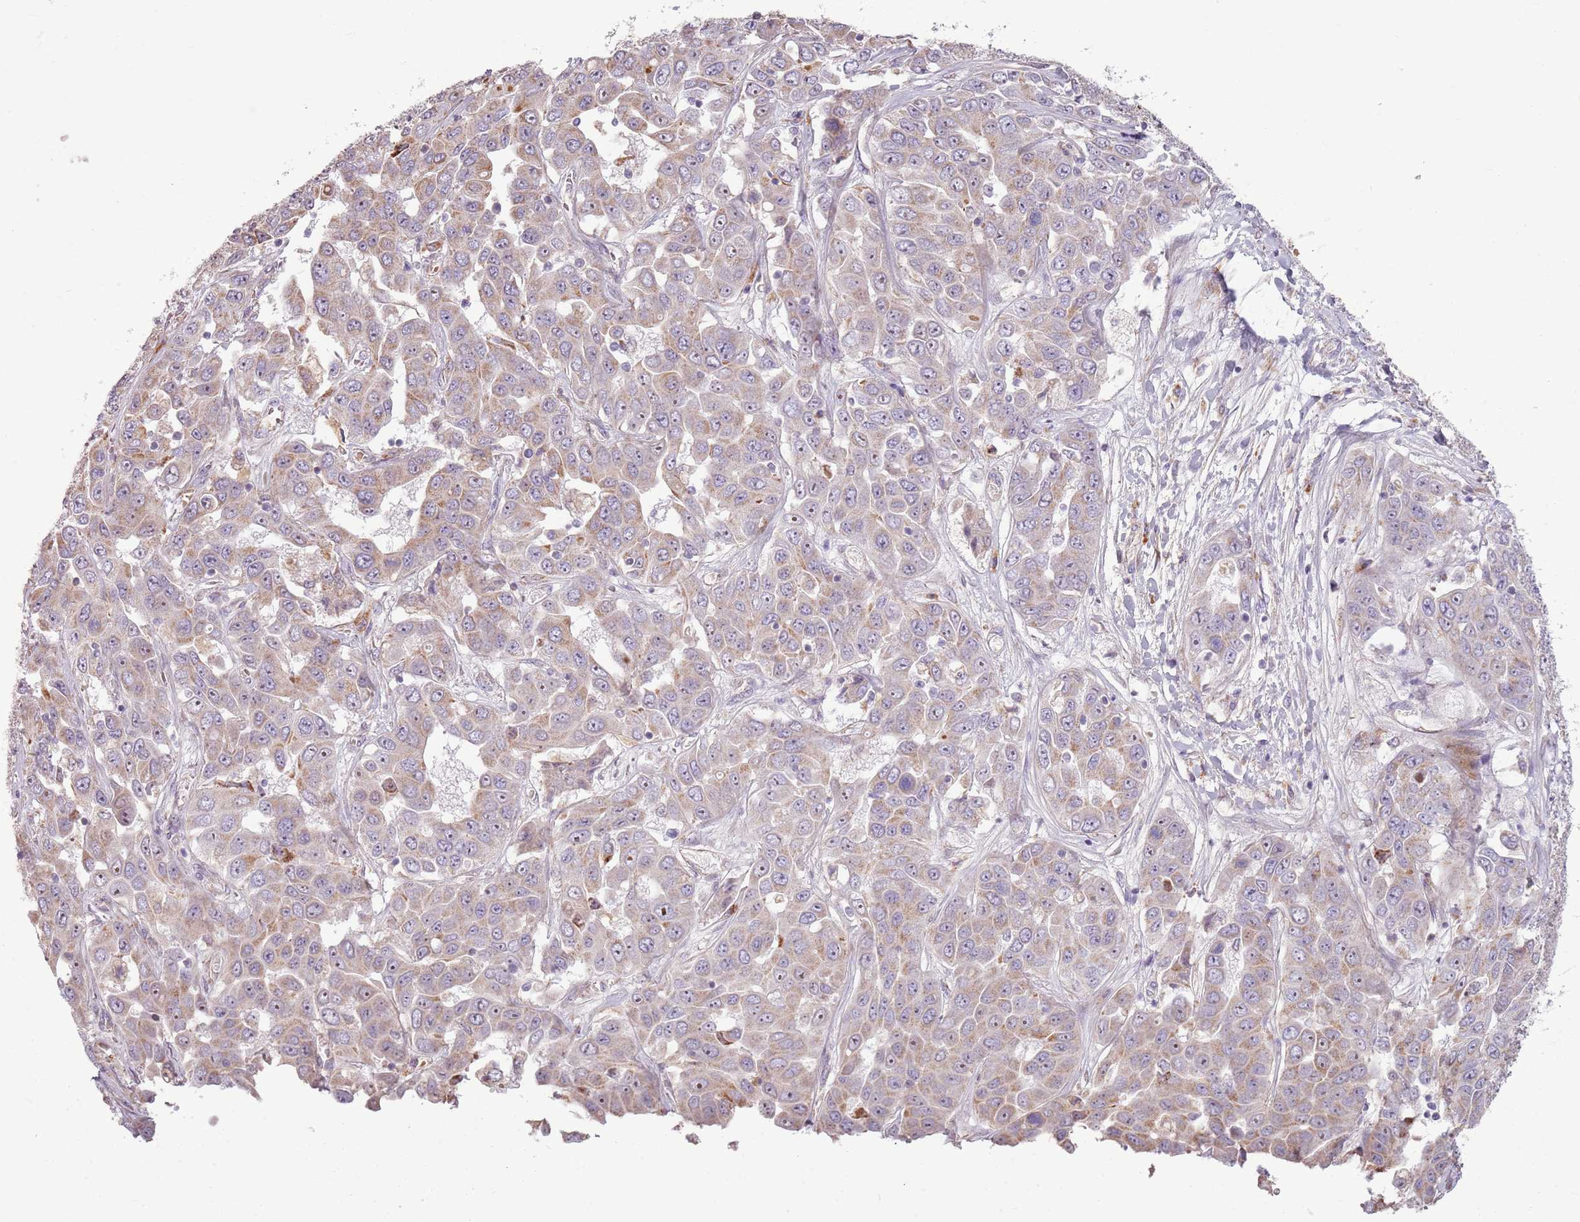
{"staining": {"intensity": "moderate", "quantity": "25%-75%", "location": "cytoplasmic/membranous"}, "tissue": "liver cancer", "cell_type": "Tumor cells", "image_type": "cancer", "snomed": [{"axis": "morphology", "description": "Cholangiocarcinoma"}, {"axis": "topography", "description": "Liver"}], "caption": "Brown immunohistochemical staining in liver cancer (cholangiocarcinoma) exhibits moderate cytoplasmic/membranous staining in about 25%-75% of tumor cells.", "gene": "ZNF530", "patient": {"sex": "female", "age": 52}}